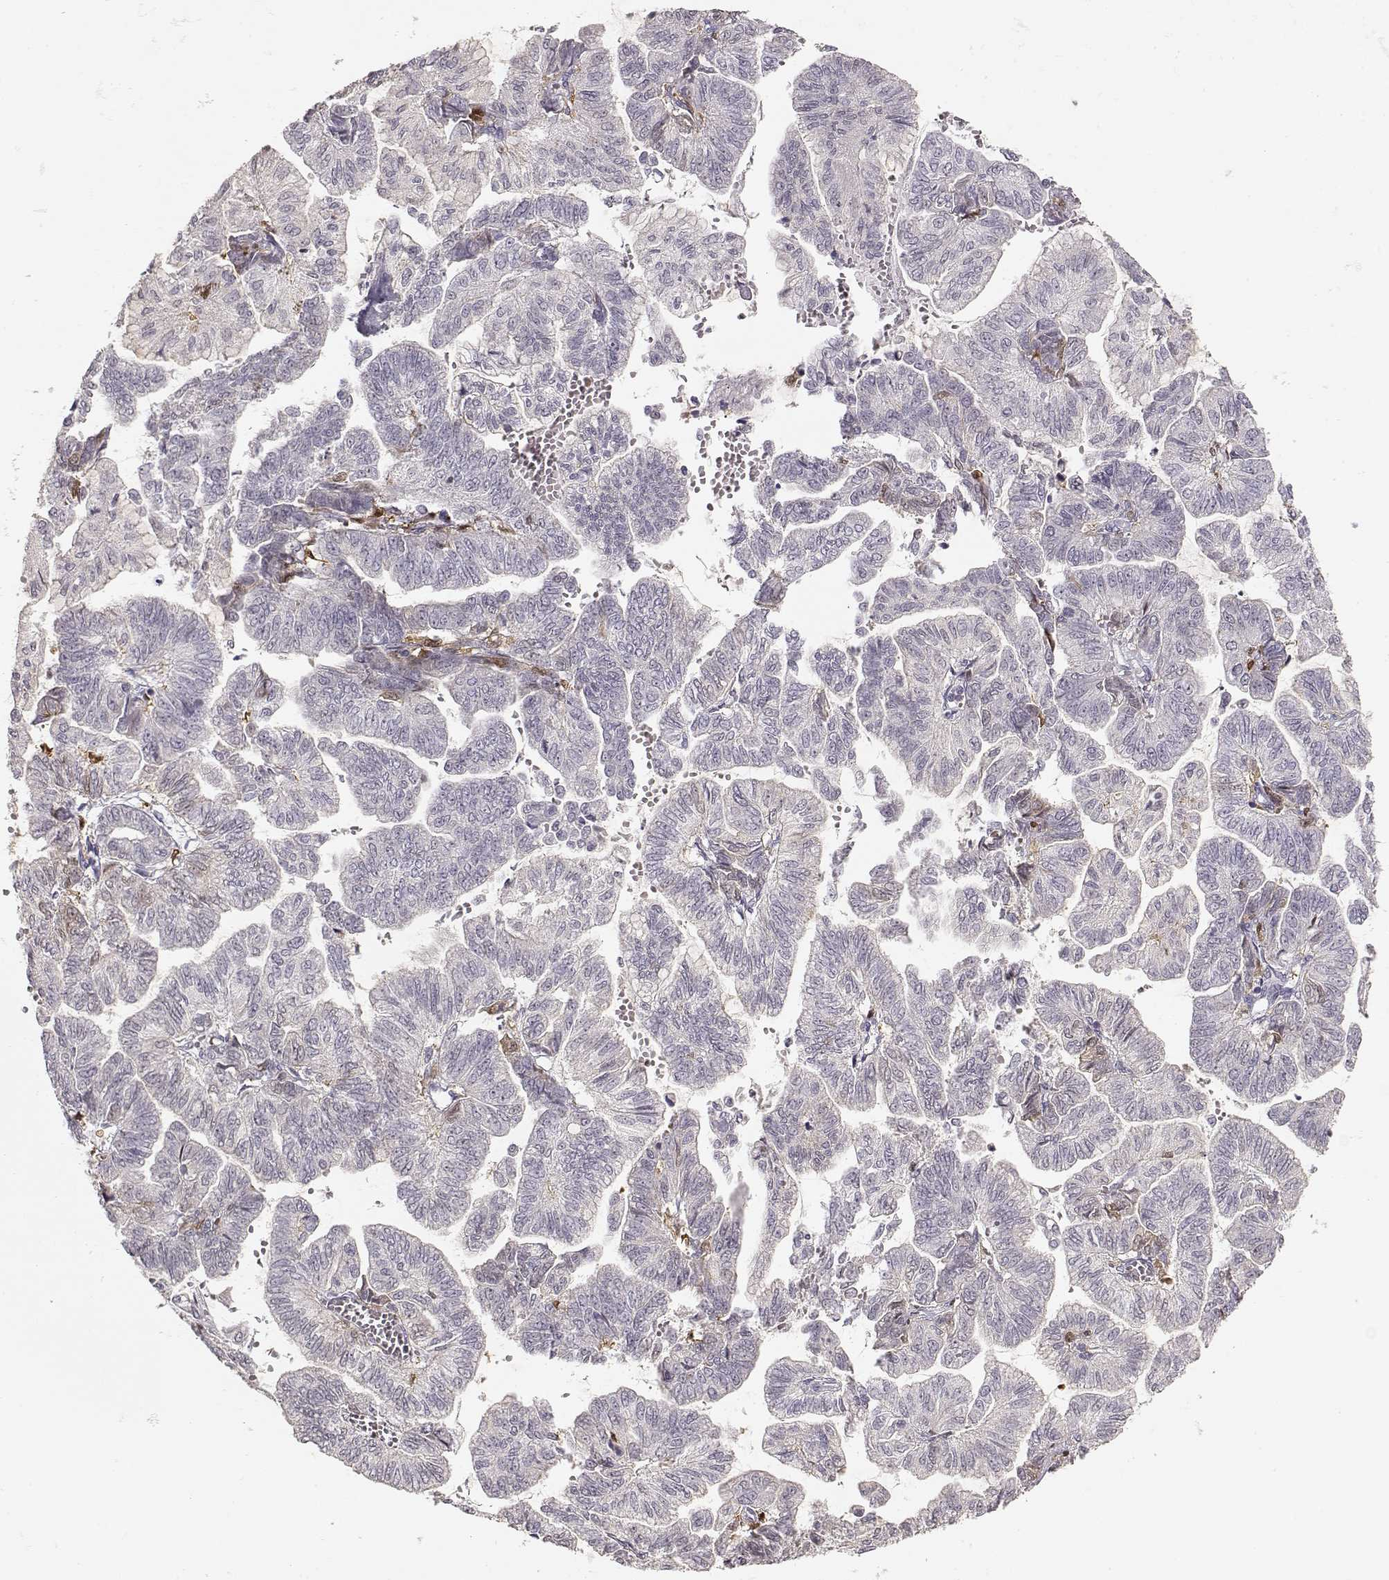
{"staining": {"intensity": "negative", "quantity": "none", "location": "none"}, "tissue": "stomach cancer", "cell_type": "Tumor cells", "image_type": "cancer", "snomed": [{"axis": "morphology", "description": "Adenocarcinoma, NOS"}, {"axis": "topography", "description": "Stomach"}], "caption": "DAB immunohistochemical staining of stomach adenocarcinoma displays no significant expression in tumor cells. (Immunohistochemistry (ihc), brightfield microscopy, high magnification).", "gene": "S100B", "patient": {"sex": "male", "age": 83}}